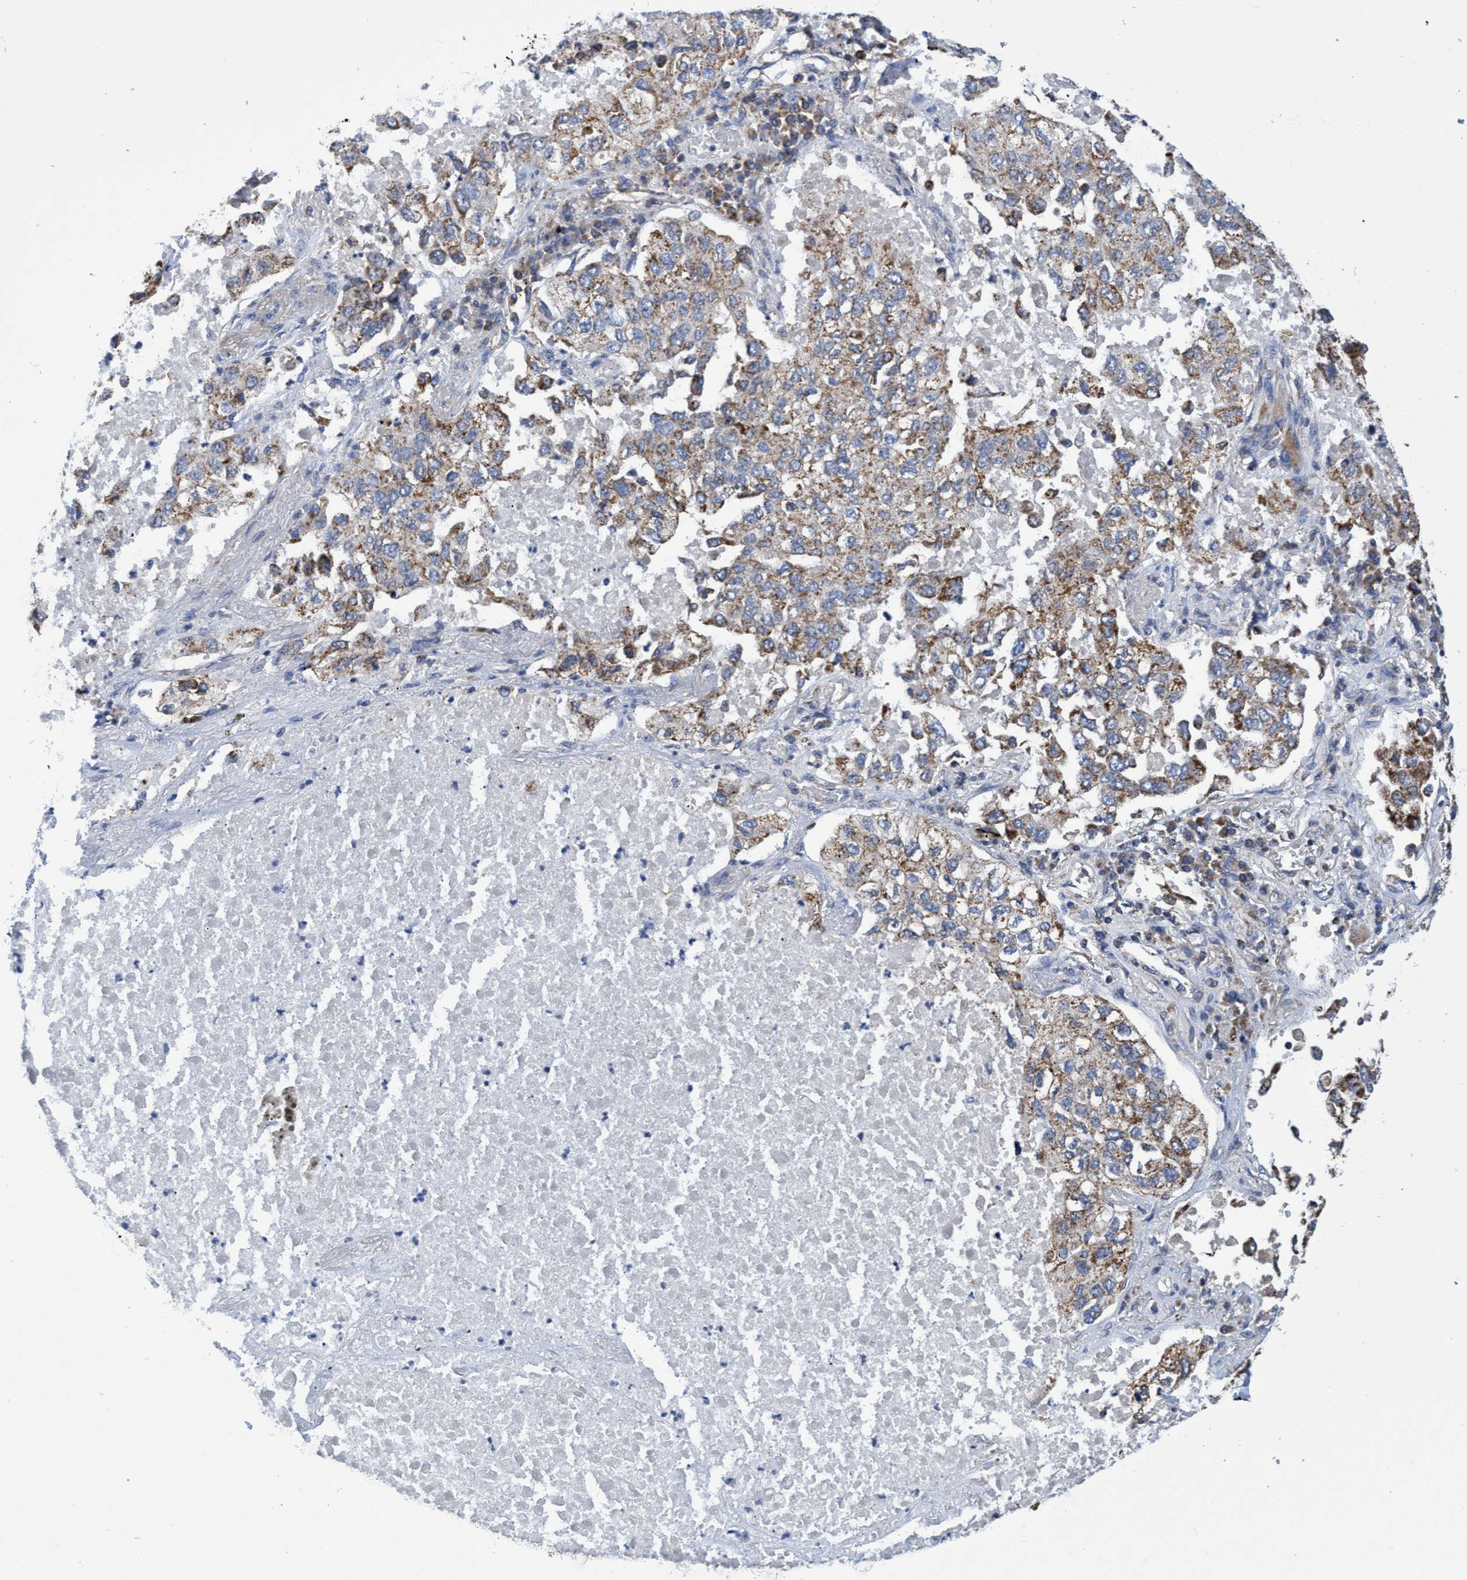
{"staining": {"intensity": "weak", "quantity": "25%-75%", "location": "cytoplasmic/membranous"}, "tissue": "lung cancer", "cell_type": "Tumor cells", "image_type": "cancer", "snomed": [{"axis": "morphology", "description": "Inflammation, NOS"}, {"axis": "morphology", "description": "Adenocarcinoma, NOS"}, {"axis": "topography", "description": "Lung"}], "caption": "Immunohistochemistry histopathology image of human lung cancer stained for a protein (brown), which exhibits low levels of weak cytoplasmic/membranous expression in about 25%-75% of tumor cells.", "gene": "CRYZ", "patient": {"sex": "male", "age": 63}}